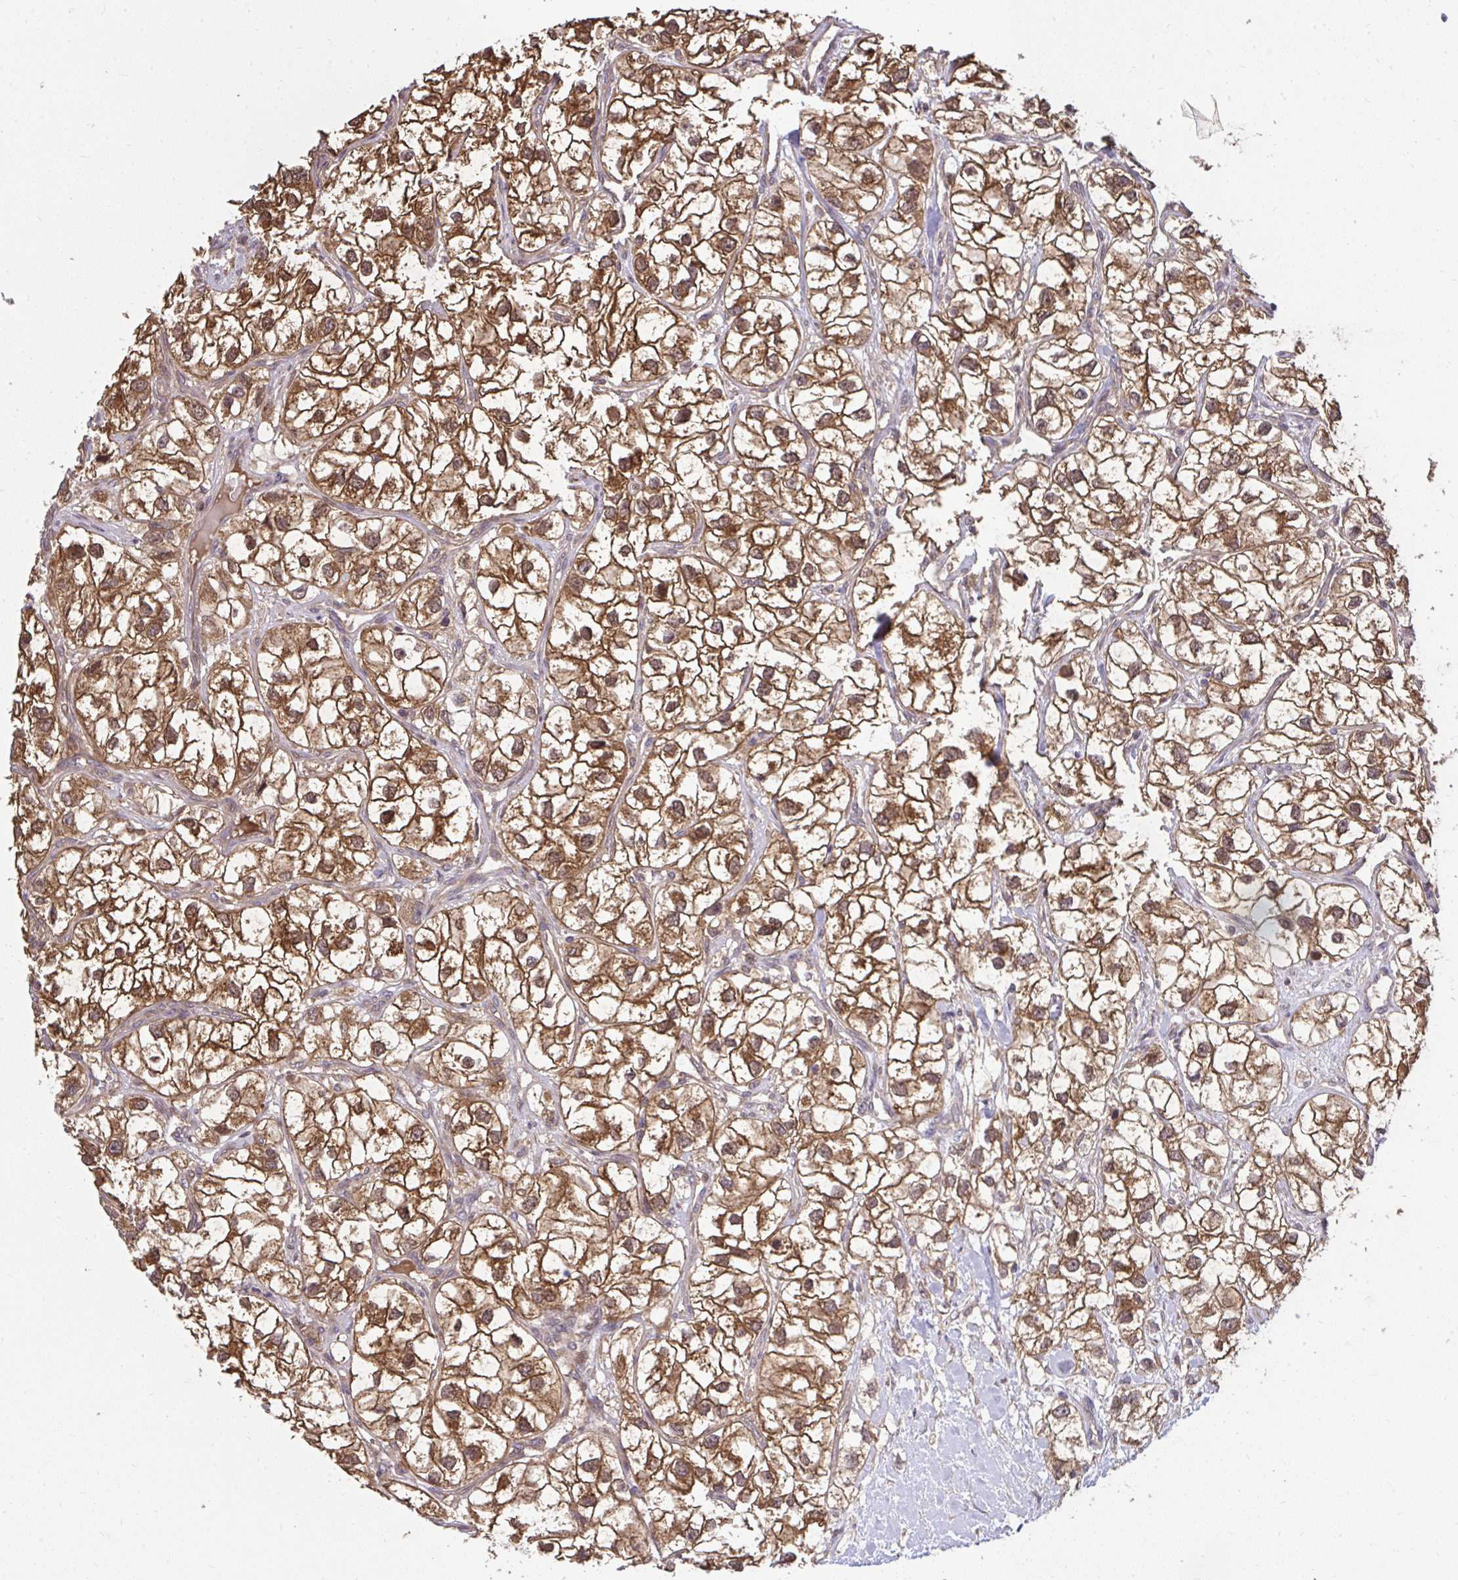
{"staining": {"intensity": "strong", "quantity": ">75%", "location": "cytoplasmic/membranous"}, "tissue": "renal cancer", "cell_type": "Tumor cells", "image_type": "cancer", "snomed": [{"axis": "morphology", "description": "Adenocarcinoma, NOS"}, {"axis": "topography", "description": "Kidney"}], "caption": "Protein staining of renal adenocarcinoma tissue shows strong cytoplasmic/membranous positivity in approximately >75% of tumor cells. The protein is stained brown, and the nuclei are stained in blue (DAB (3,3'-diaminobenzidine) IHC with brightfield microscopy, high magnification).", "gene": "RDH14", "patient": {"sex": "male", "age": 59}}